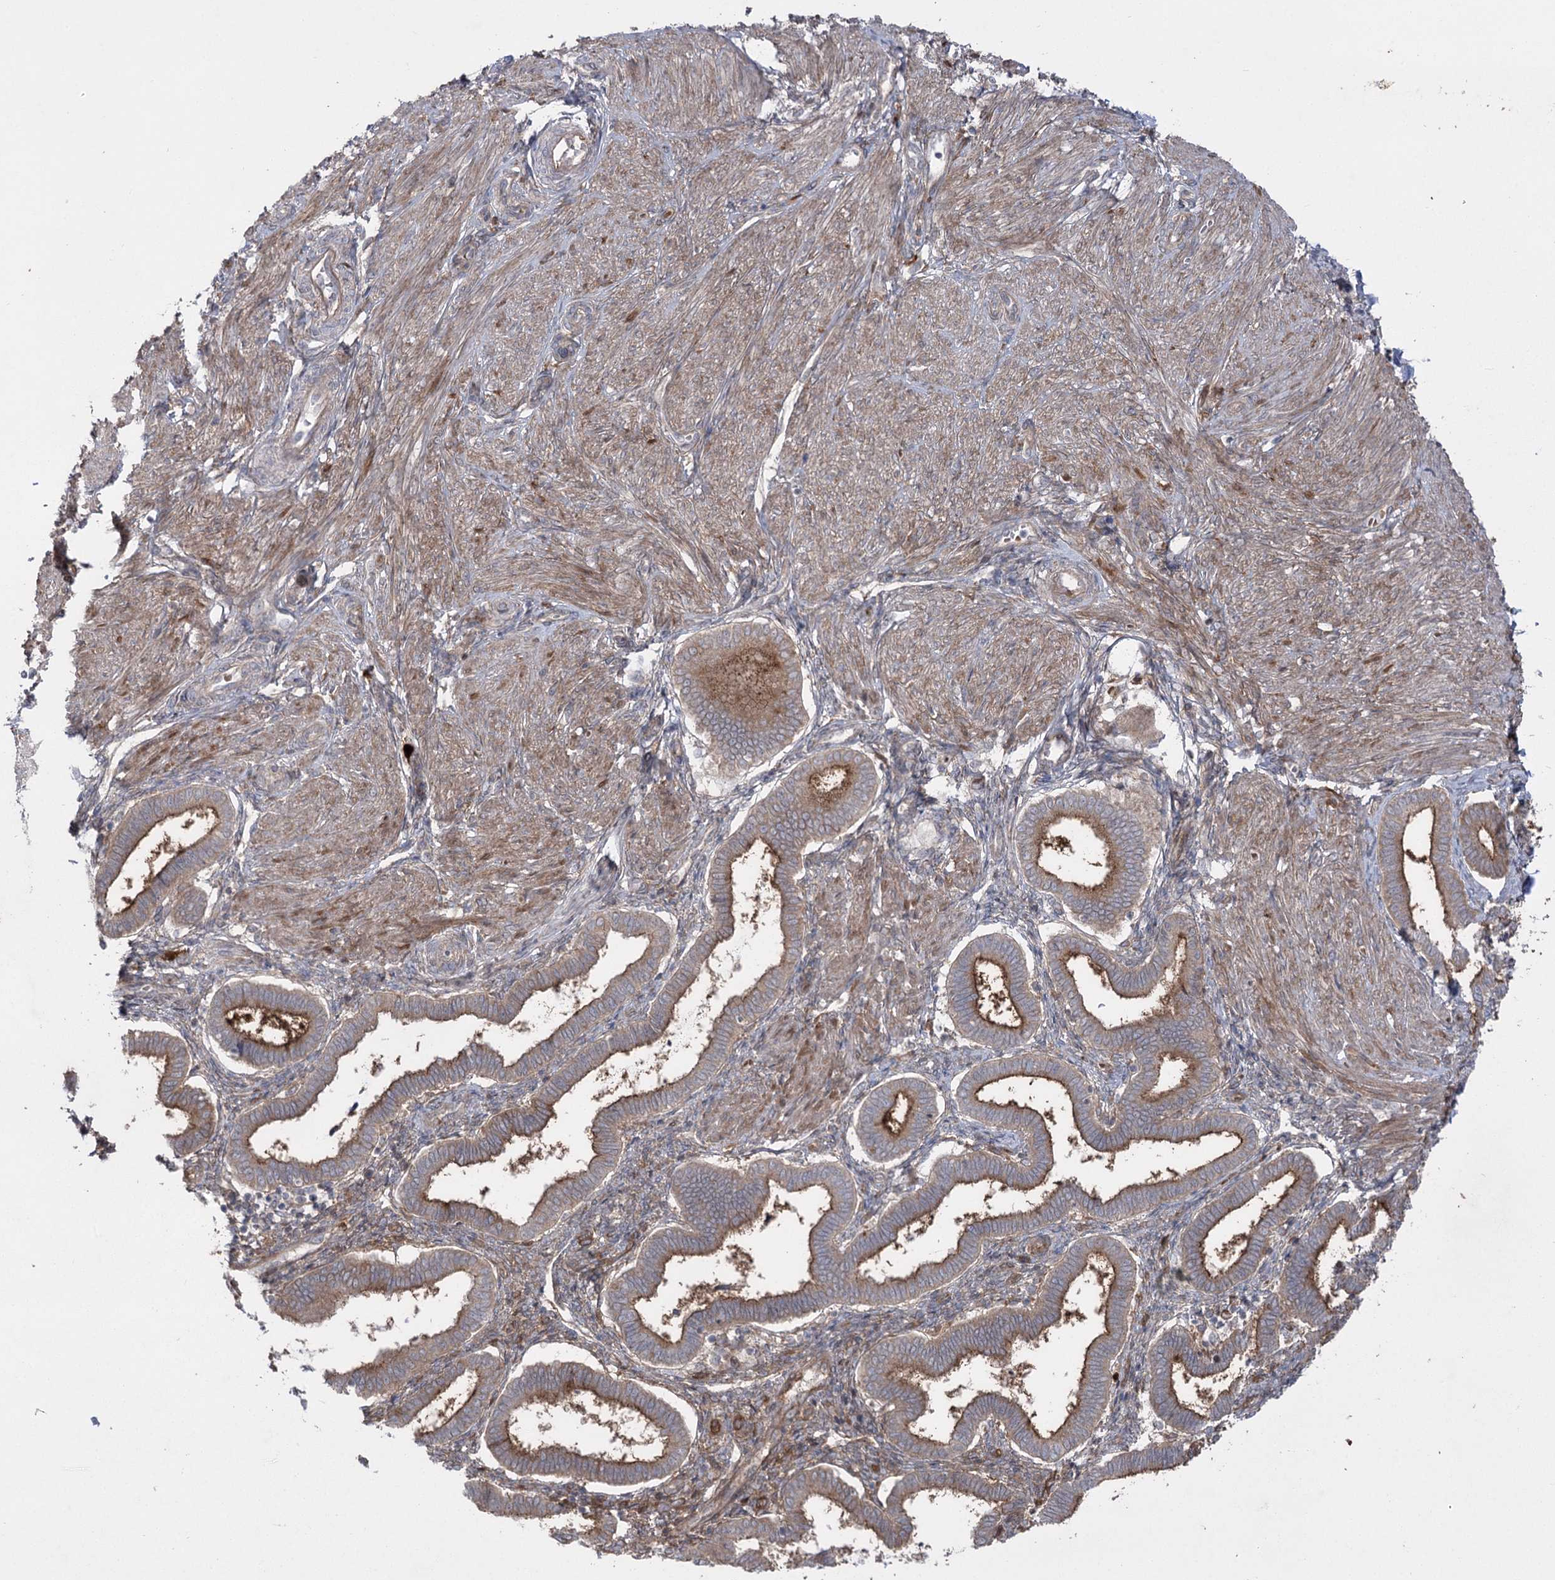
{"staining": {"intensity": "moderate", "quantity": ">75%", "location": "cytoplasmic/membranous"}, "tissue": "endometrium", "cell_type": "Cells in endometrial stroma", "image_type": "normal", "snomed": [{"axis": "morphology", "description": "Normal tissue, NOS"}, {"axis": "topography", "description": "Endometrium"}], "caption": "Immunohistochemical staining of normal endometrium displays >75% levels of moderate cytoplasmic/membranous protein positivity in approximately >75% of cells in endometrial stroma.", "gene": "PLEKHA5", "patient": {"sex": "female", "age": 24}}